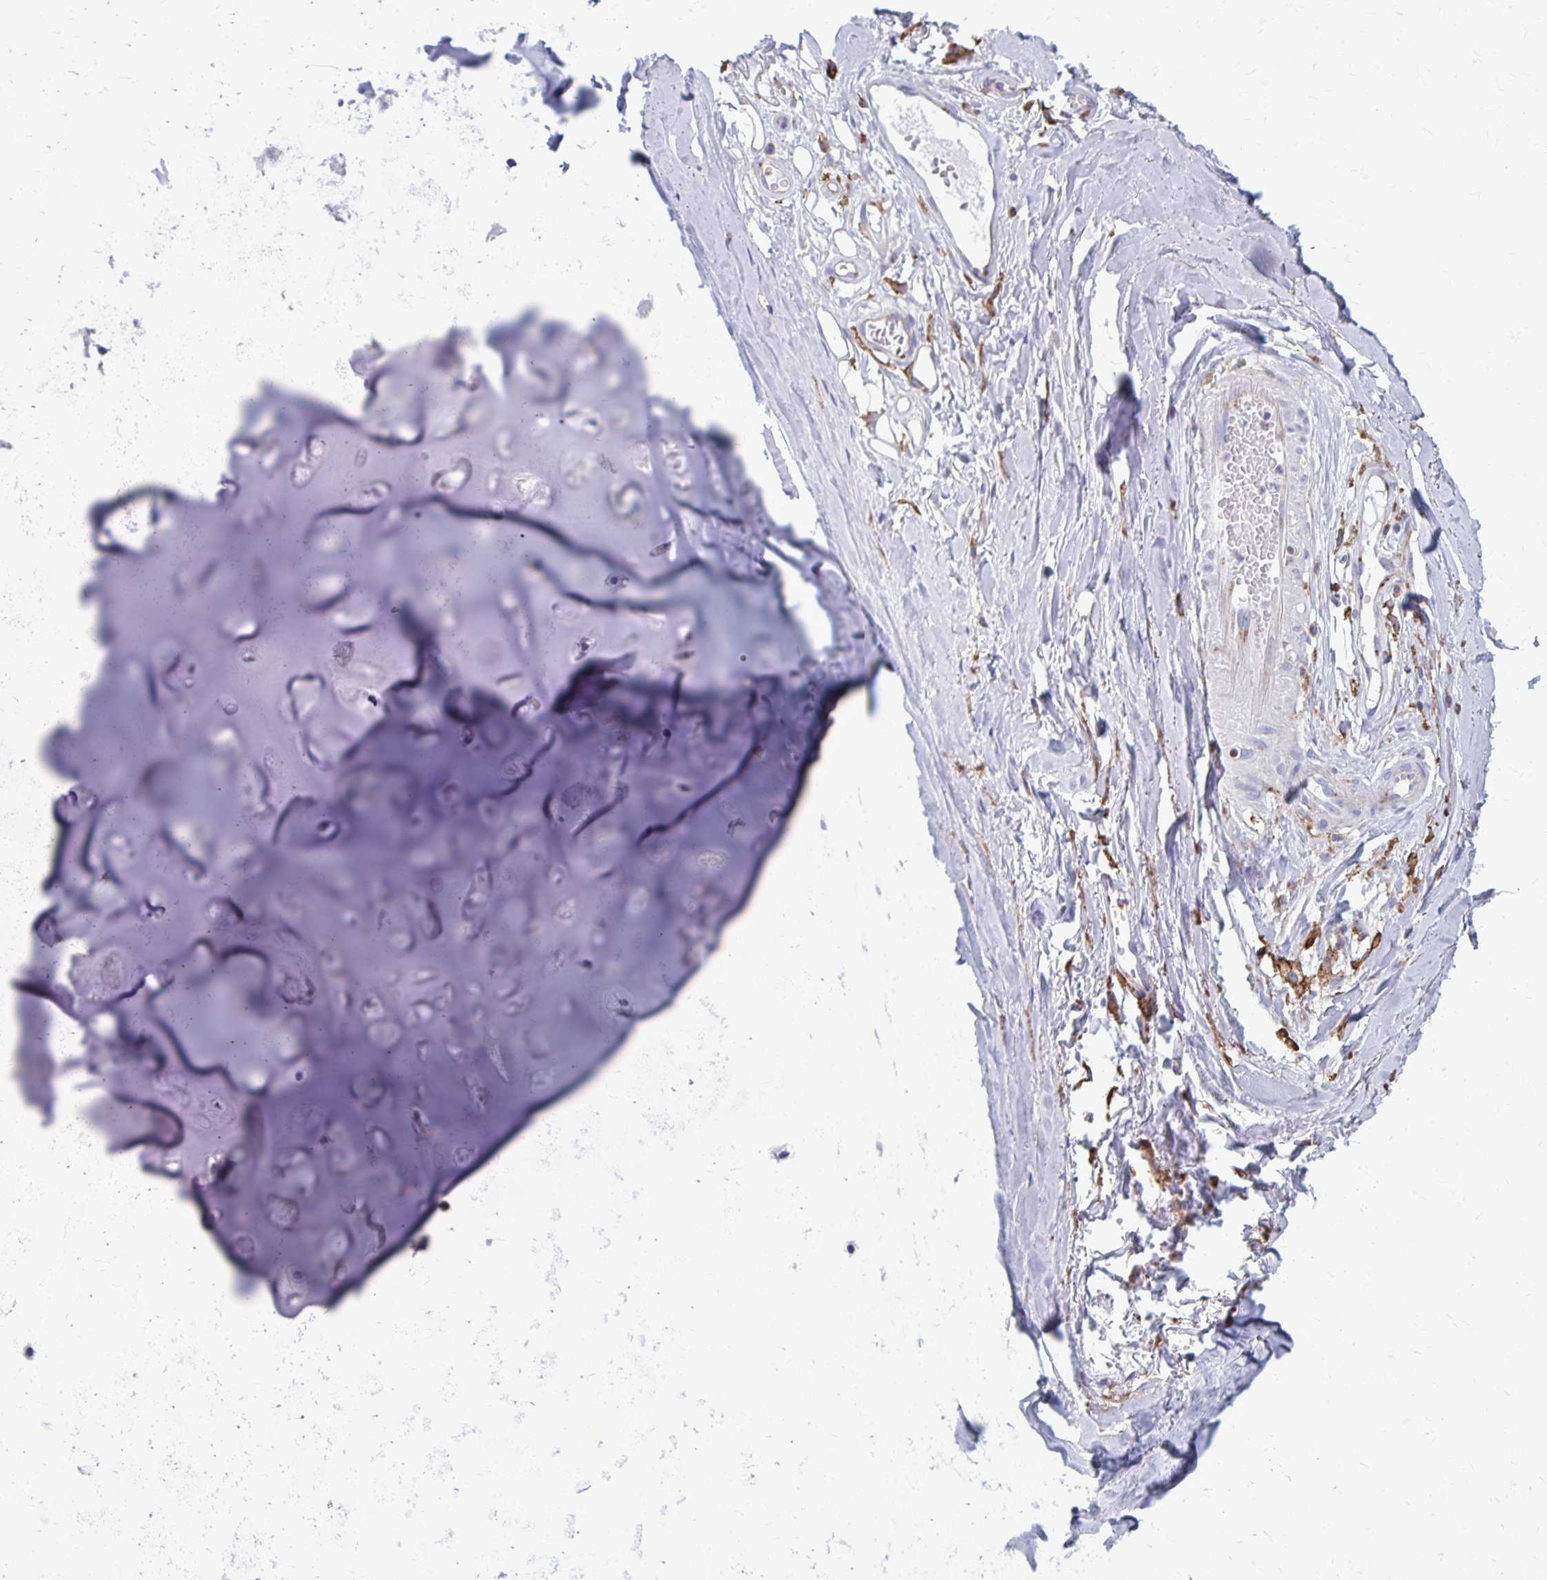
{"staining": {"intensity": "negative", "quantity": "none", "location": "none"}, "tissue": "soft tissue", "cell_type": "Chondrocytes", "image_type": "normal", "snomed": [{"axis": "morphology", "description": "Normal tissue, NOS"}, {"axis": "topography", "description": "Cartilage tissue"}, {"axis": "topography", "description": "Nasopharynx"}, {"axis": "topography", "description": "Thyroid gland"}], "caption": "Immunohistochemical staining of benign human soft tissue shows no significant staining in chondrocytes.", "gene": "CLTA", "patient": {"sex": "male", "age": 63}}